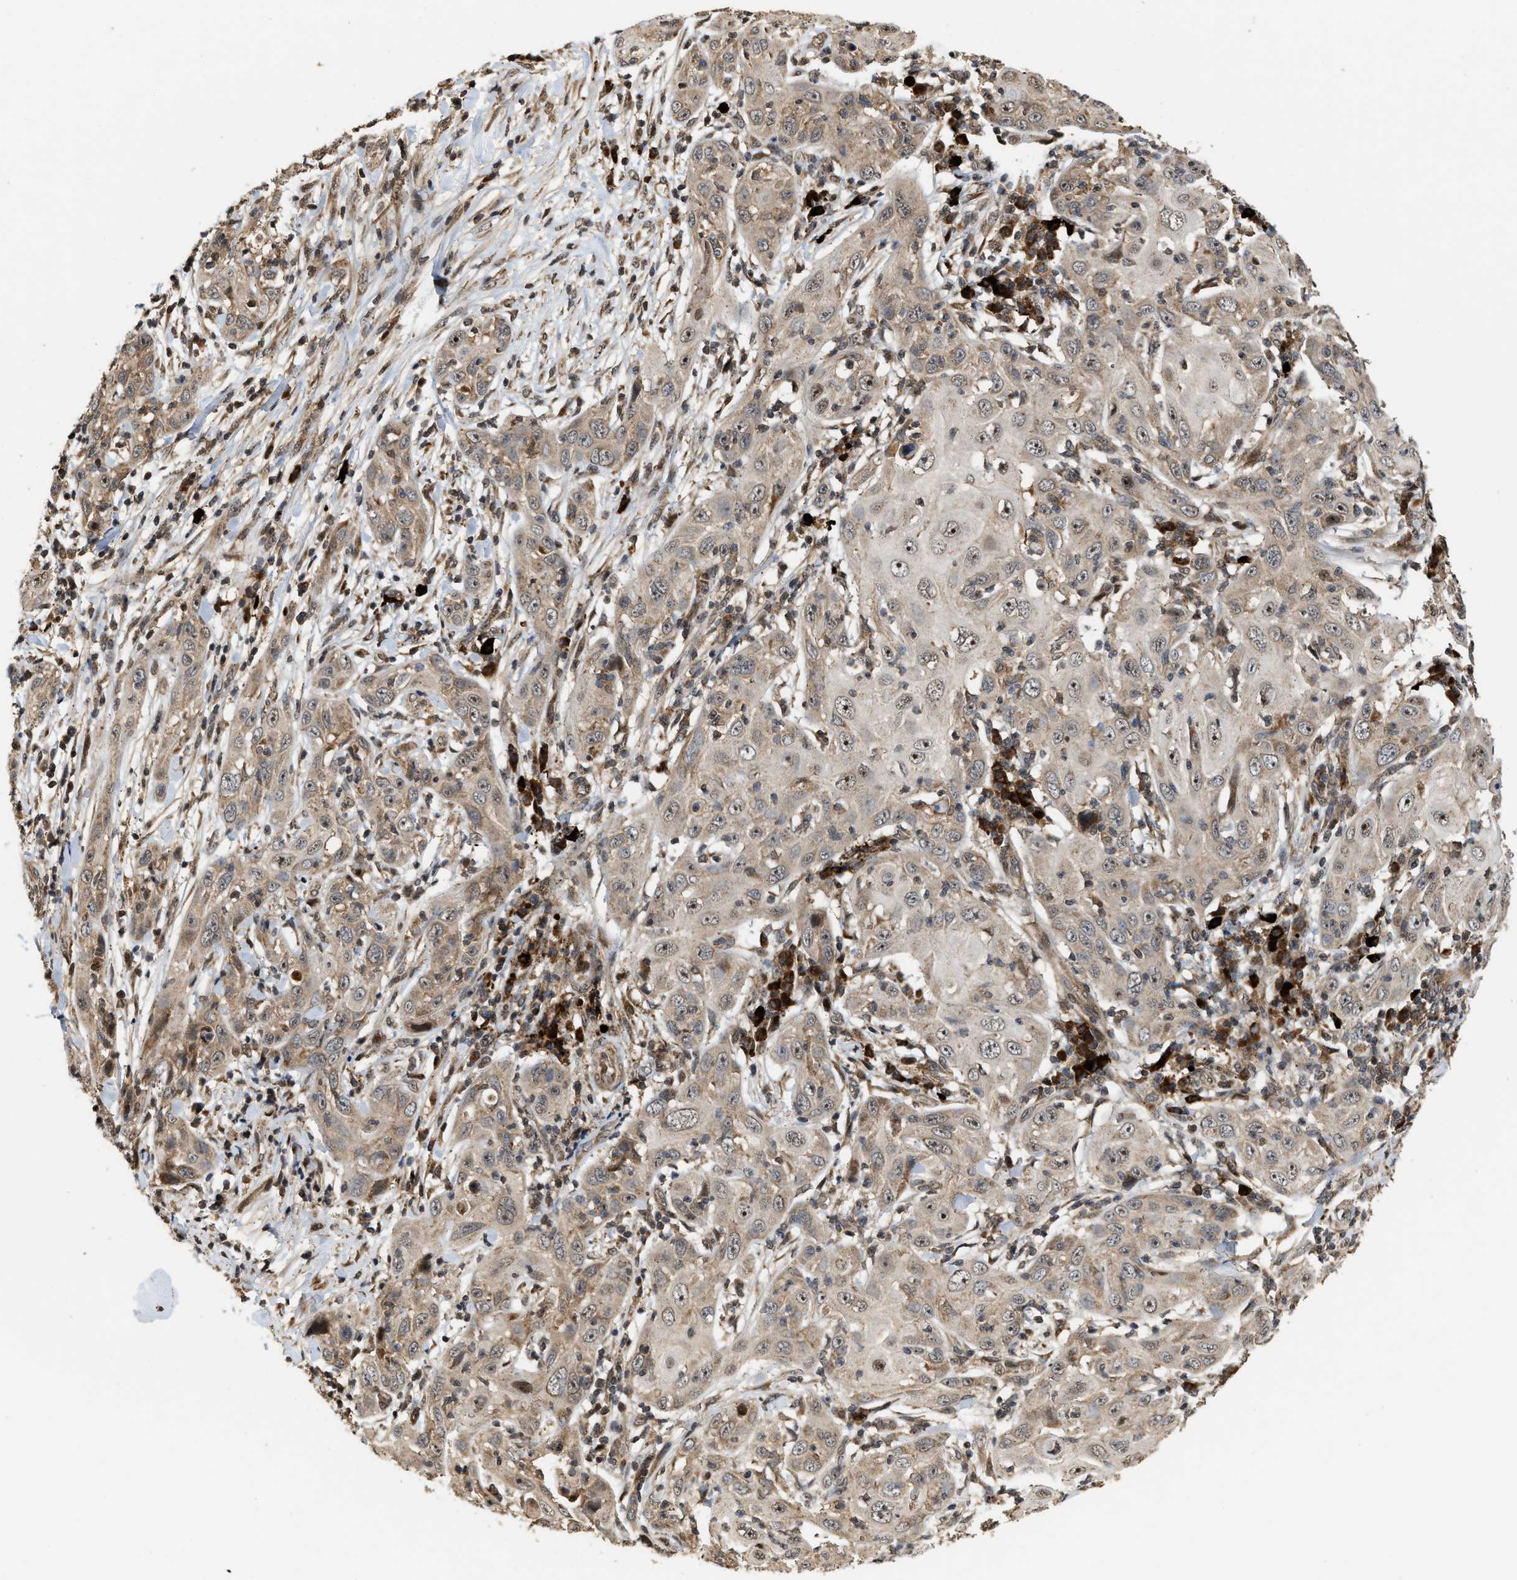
{"staining": {"intensity": "weak", "quantity": ">75%", "location": "cytoplasmic/membranous,nuclear"}, "tissue": "skin cancer", "cell_type": "Tumor cells", "image_type": "cancer", "snomed": [{"axis": "morphology", "description": "Squamous cell carcinoma, NOS"}, {"axis": "topography", "description": "Skin"}], "caption": "Protein expression analysis of human skin cancer reveals weak cytoplasmic/membranous and nuclear positivity in about >75% of tumor cells.", "gene": "ELP2", "patient": {"sex": "female", "age": 88}}